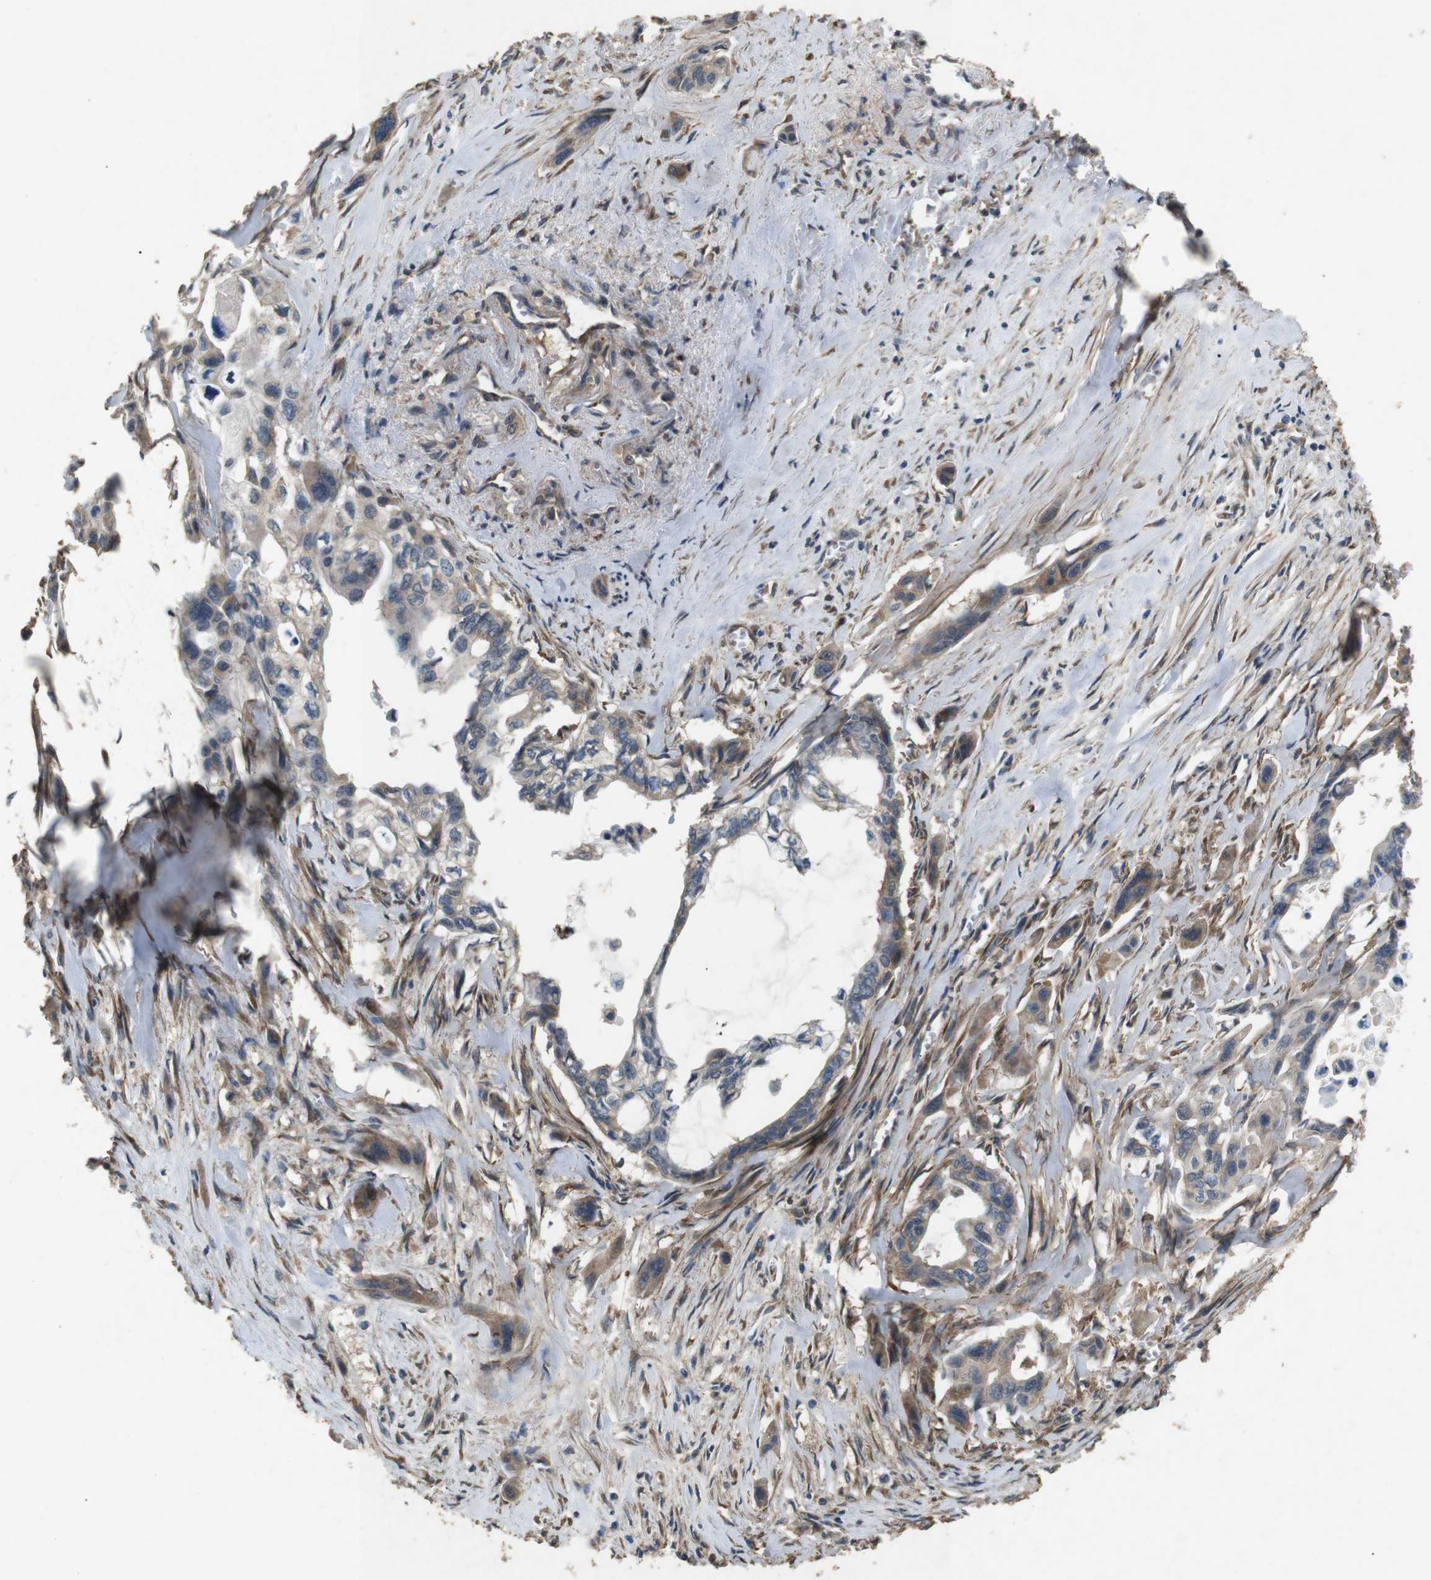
{"staining": {"intensity": "moderate", "quantity": "25%-75%", "location": "cytoplasmic/membranous"}, "tissue": "pancreatic cancer", "cell_type": "Tumor cells", "image_type": "cancer", "snomed": [{"axis": "morphology", "description": "Adenocarcinoma, NOS"}, {"axis": "topography", "description": "Pancreas"}], "caption": "Immunohistochemical staining of human pancreatic adenocarcinoma exhibits medium levels of moderate cytoplasmic/membranous protein expression in approximately 25%-75% of tumor cells. Nuclei are stained in blue.", "gene": "BNIP3", "patient": {"sex": "male", "age": 73}}